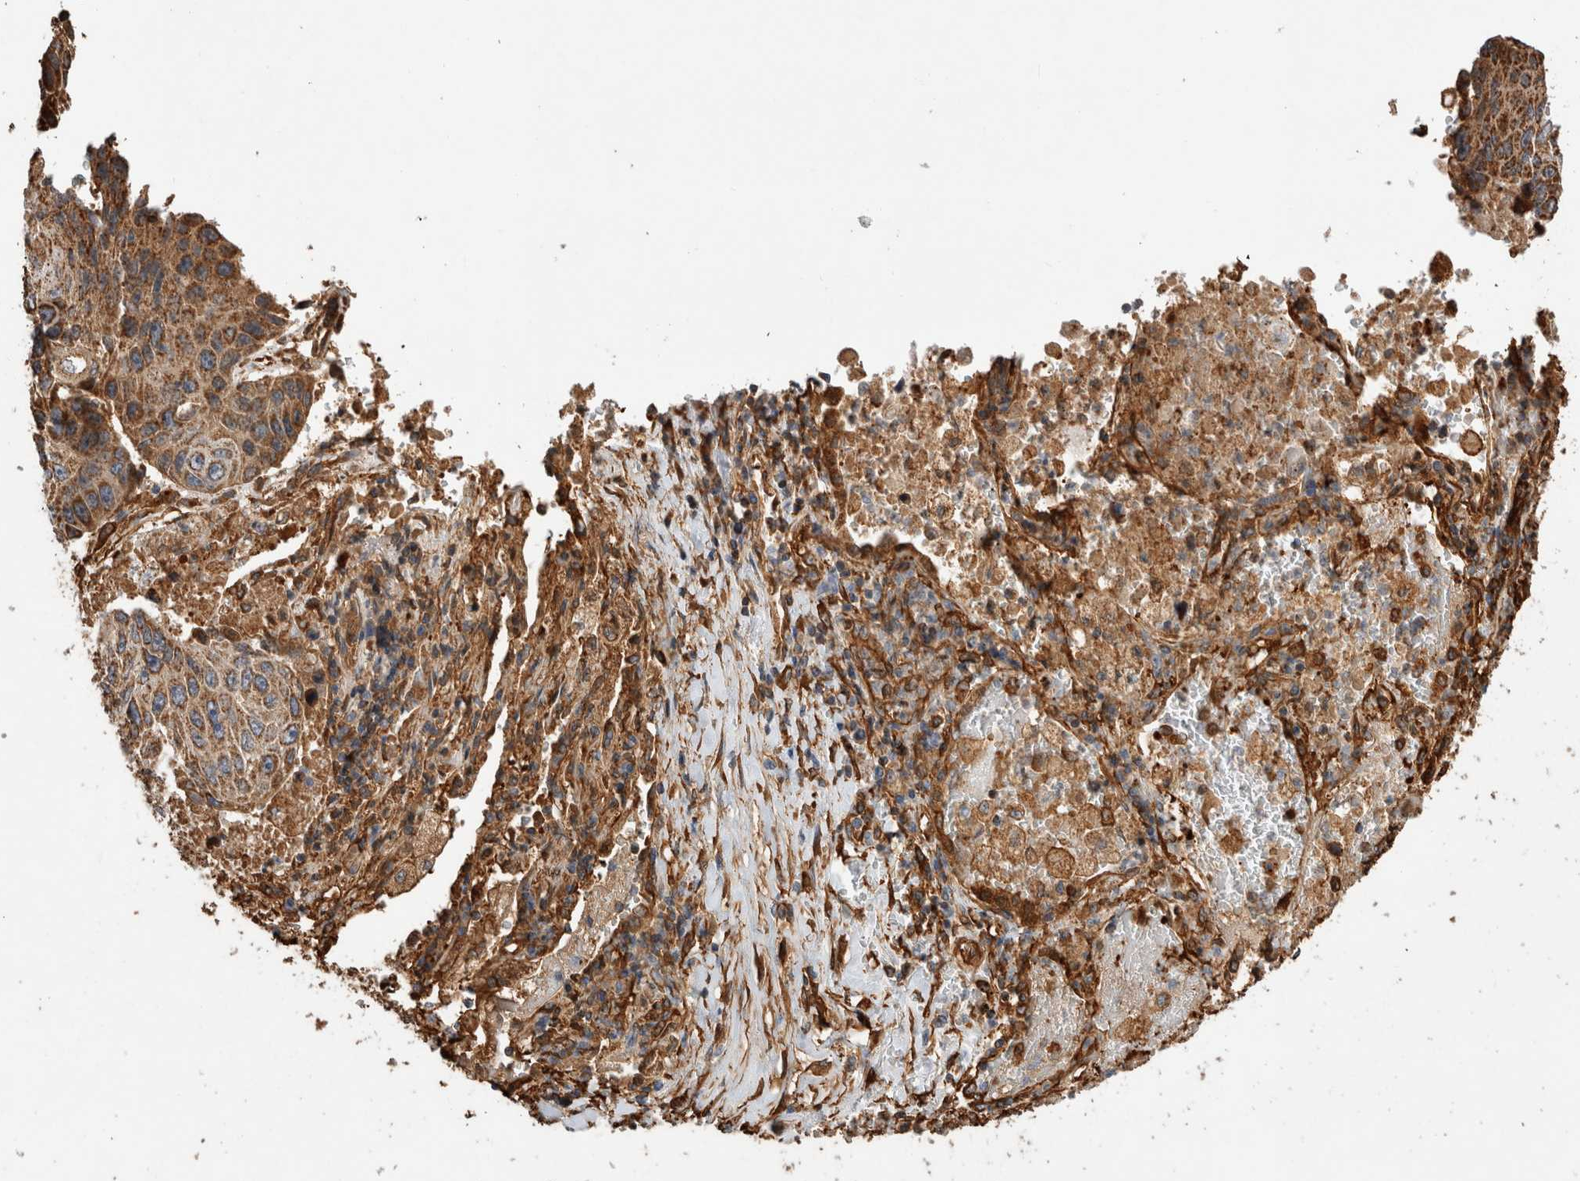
{"staining": {"intensity": "moderate", "quantity": ">75%", "location": "cytoplasmic/membranous"}, "tissue": "lung cancer", "cell_type": "Tumor cells", "image_type": "cancer", "snomed": [{"axis": "morphology", "description": "Squamous cell carcinoma, NOS"}, {"axis": "topography", "description": "Lung"}], "caption": "IHC (DAB (3,3'-diaminobenzidine)) staining of lung cancer (squamous cell carcinoma) demonstrates moderate cytoplasmic/membranous protein expression in about >75% of tumor cells.", "gene": "ZNF397", "patient": {"sex": "male", "age": 61}}